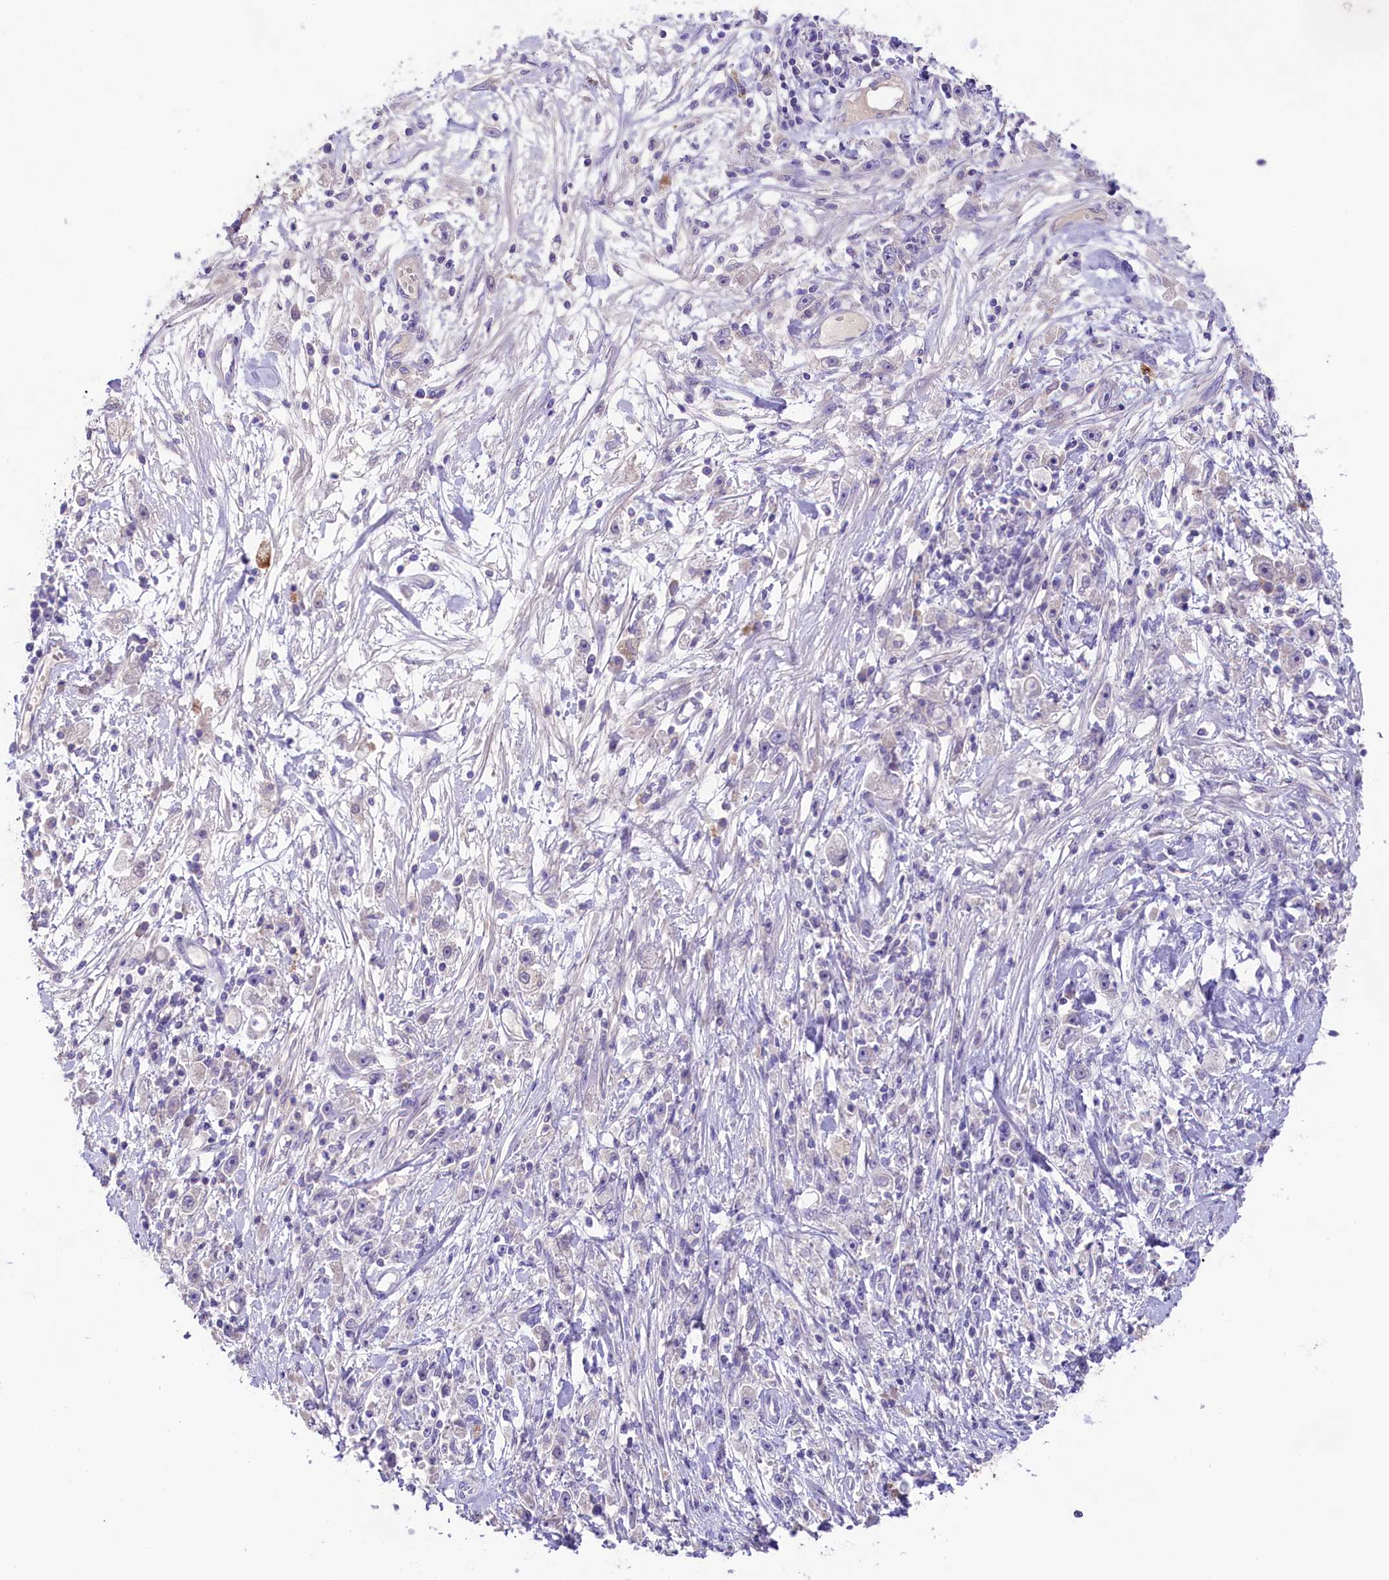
{"staining": {"intensity": "negative", "quantity": "none", "location": "none"}, "tissue": "stomach cancer", "cell_type": "Tumor cells", "image_type": "cancer", "snomed": [{"axis": "morphology", "description": "Adenocarcinoma, NOS"}, {"axis": "topography", "description": "Stomach"}], "caption": "There is no significant staining in tumor cells of stomach adenocarcinoma.", "gene": "CD99L2", "patient": {"sex": "female", "age": 59}}